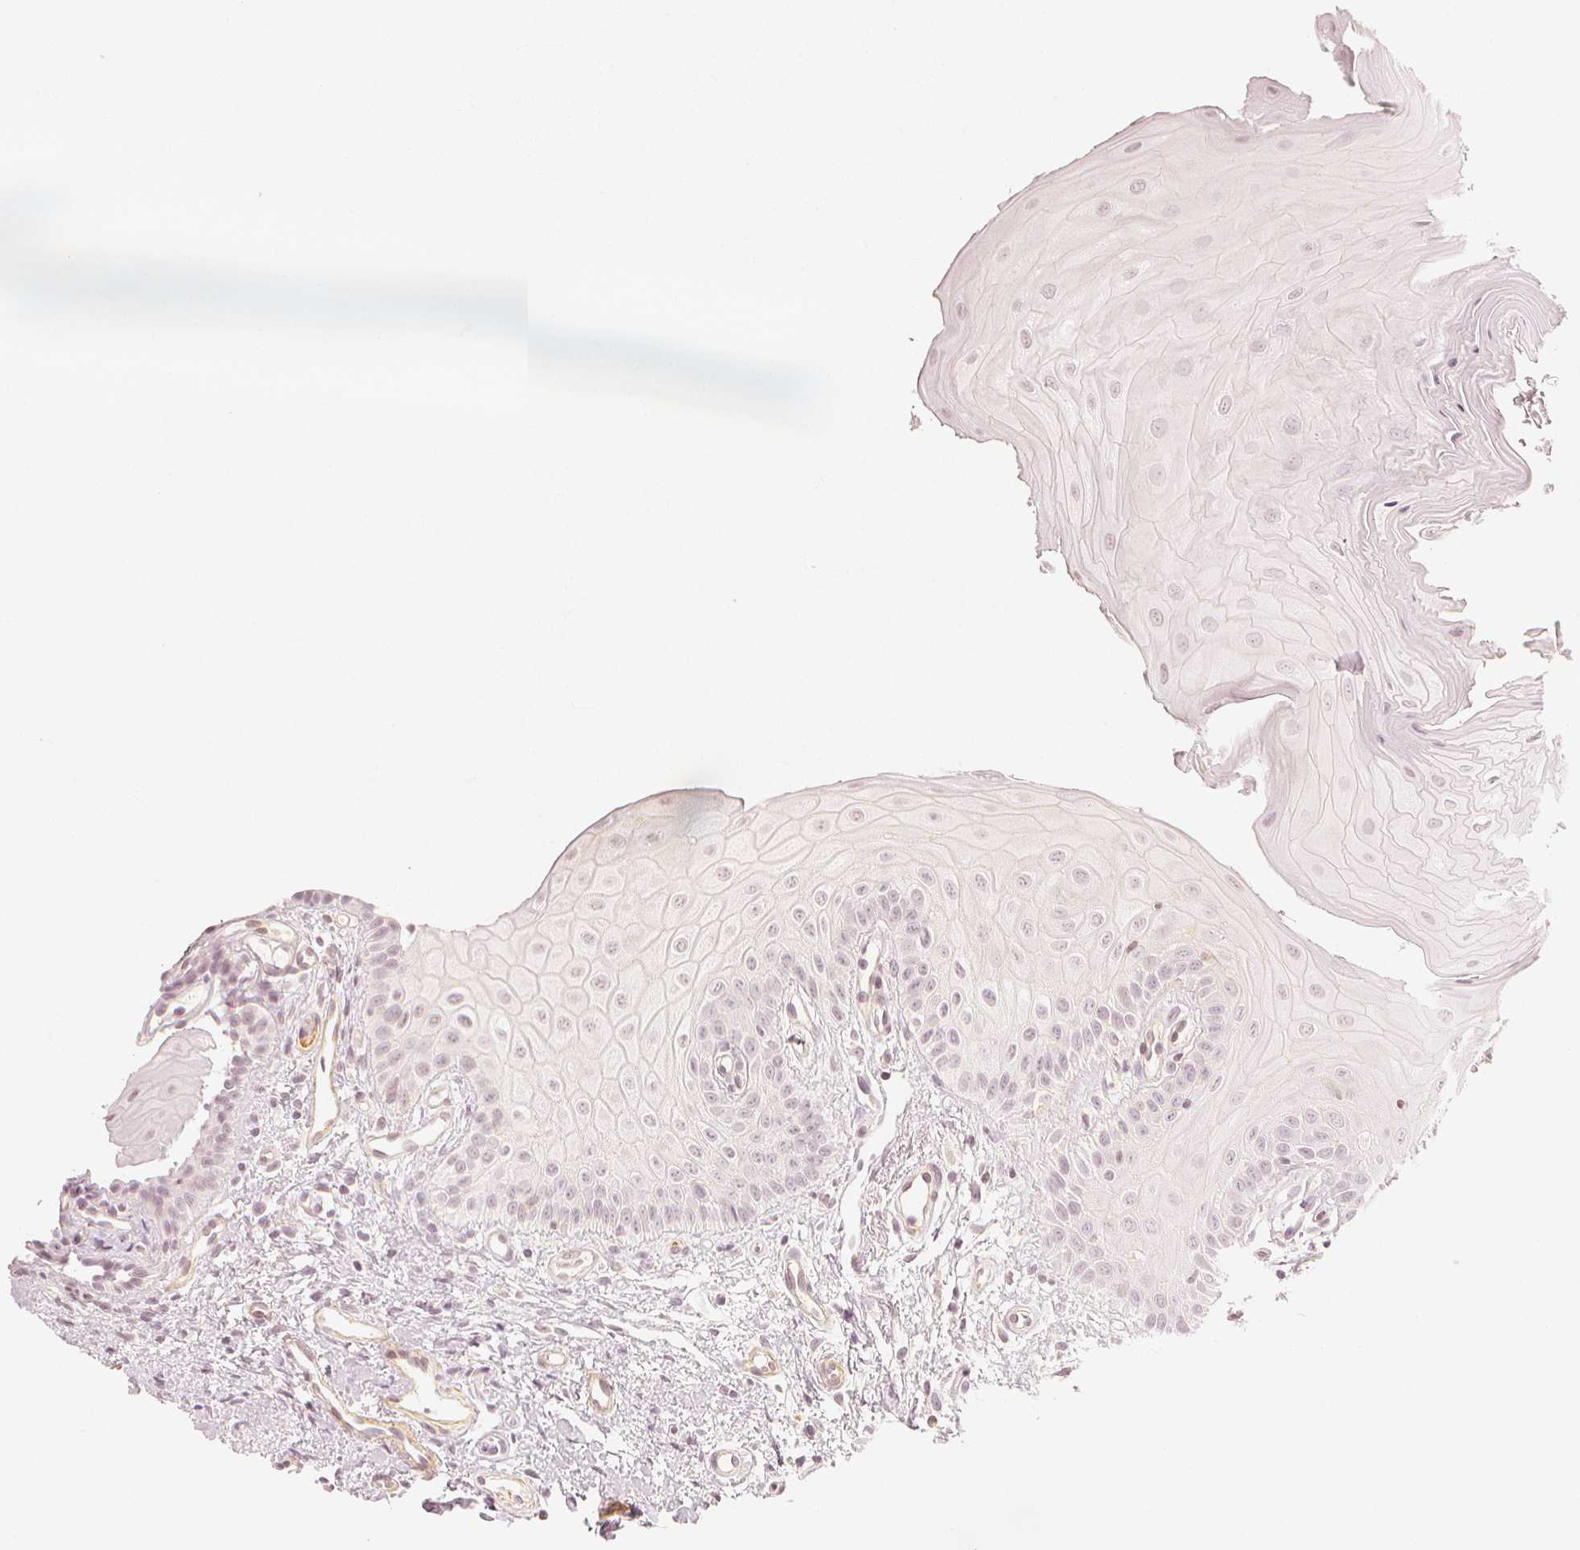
{"staining": {"intensity": "negative", "quantity": "none", "location": "none"}, "tissue": "oral mucosa", "cell_type": "Squamous epithelial cells", "image_type": "normal", "snomed": [{"axis": "morphology", "description": "Normal tissue, NOS"}, {"axis": "topography", "description": "Oral tissue"}], "caption": "The histopathology image reveals no staining of squamous epithelial cells in unremarkable oral mucosa. (DAB immunohistochemistry (IHC), high magnification).", "gene": "ARHGAP26", "patient": {"sex": "female", "age": 73}}